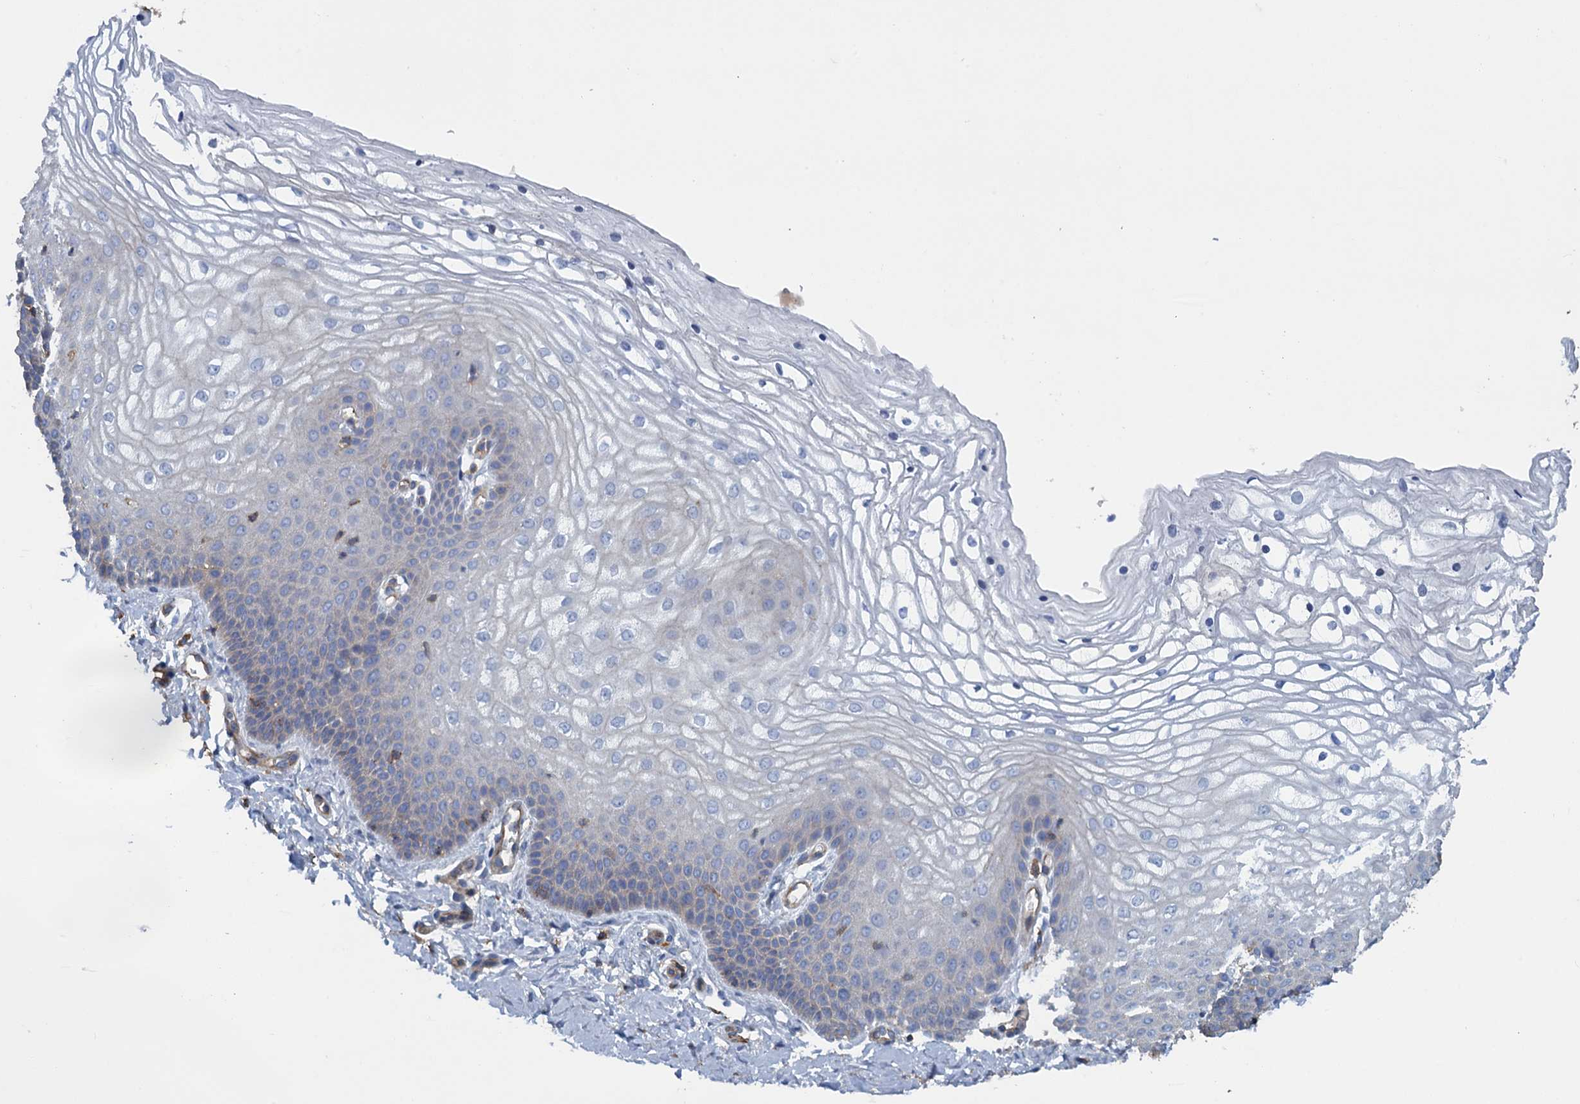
{"staining": {"intensity": "weak", "quantity": "25%-75%", "location": "cytoplasmic/membranous"}, "tissue": "vagina", "cell_type": "Squamous epithelial cells", "image_type": "normal", "snomed": [{"axis": "morphology", "description": "Normal tissue, NOS"}, {"axis": "topography", "description": "Vagina"}], "caption": "Weak cytoplasmic/membranous protein positivity is identified in approximately 25%-75% of squamous epithelial cells in vagina. (Brightfield microscopy of DAB IHC at high magnification).", "gene": "PROSER2", "patient": {"sex": "female", "age": 68}}